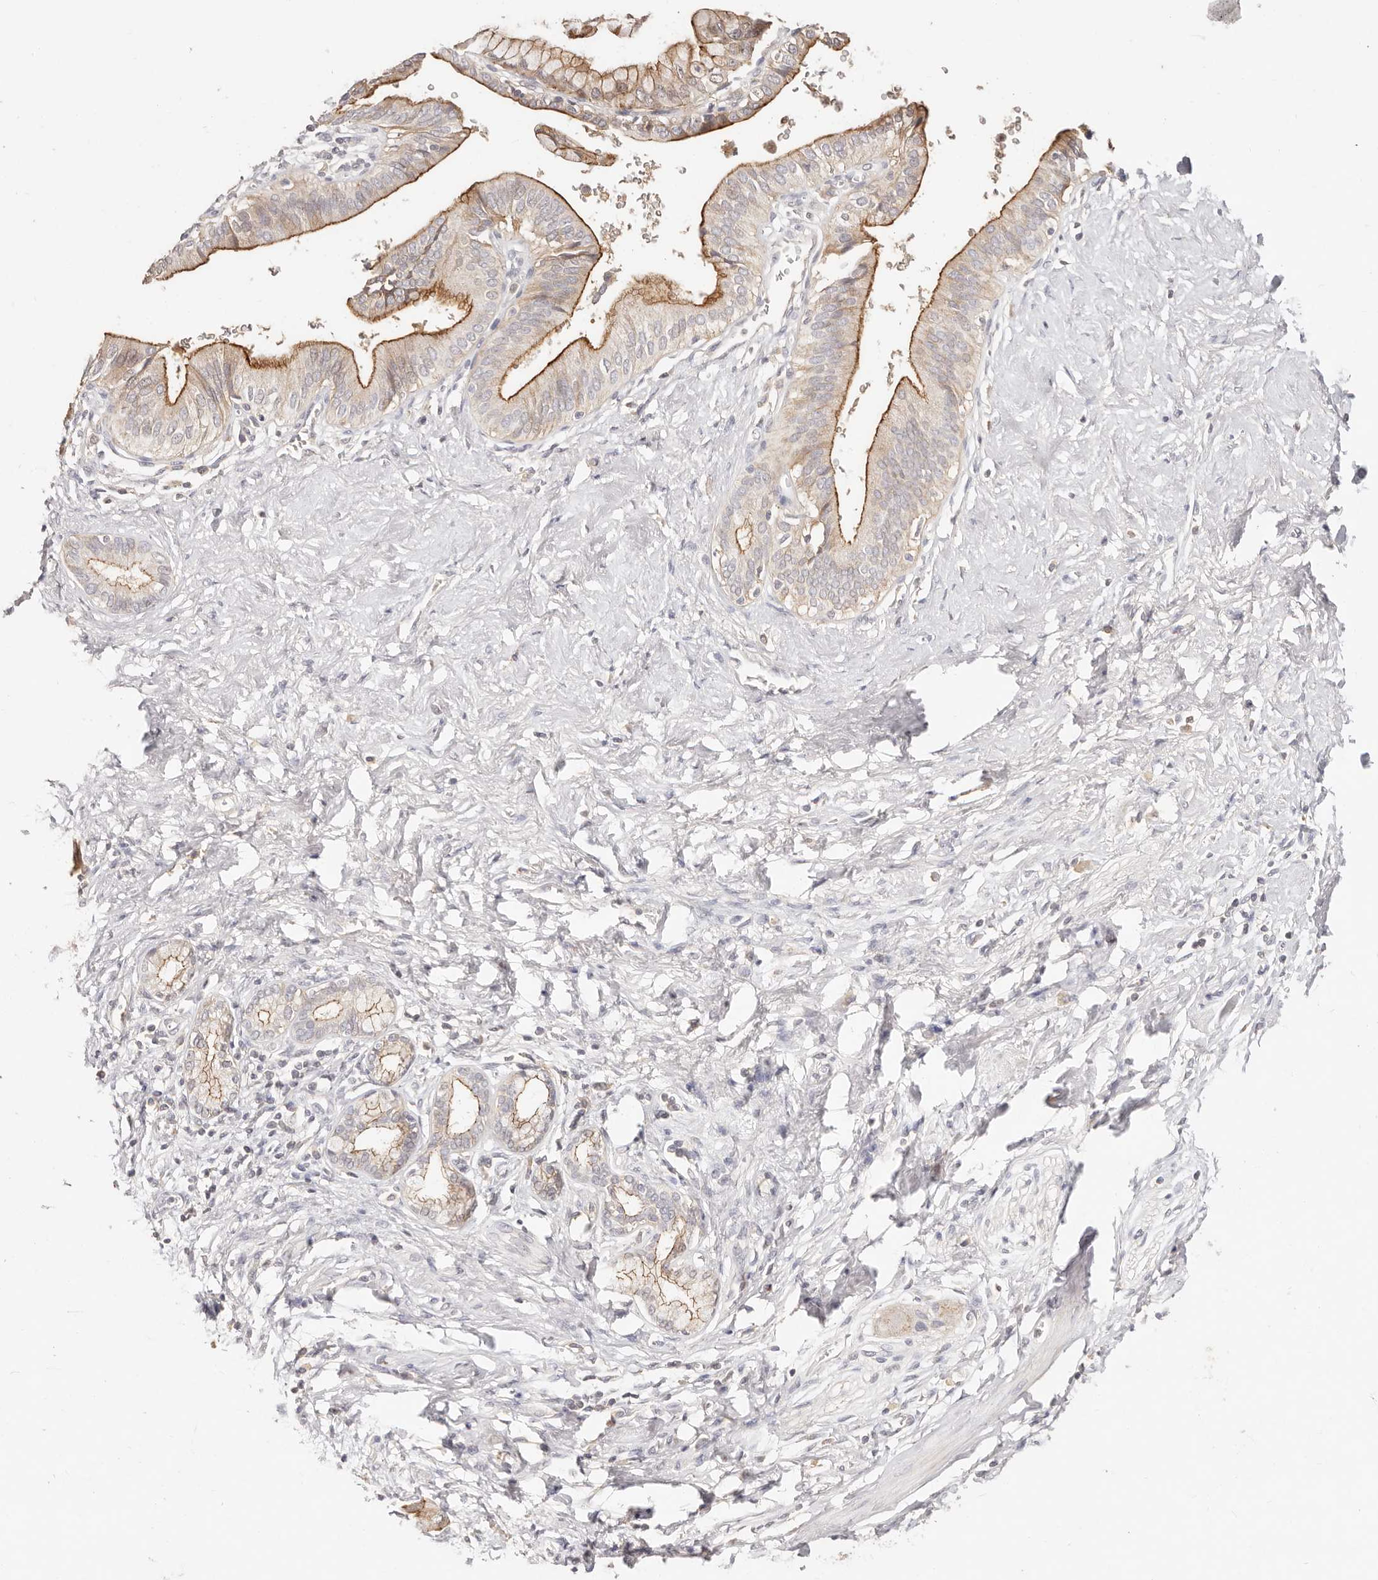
{"staining": {"intensity": "moderate", "quantity": "<25%", "location": "cytoplasmic/membranous"}, "tissue": "pancreatic cancer", "cell_type": "Tumor cells", "image_type": "cancer", "snomed": [{"axis": "morphology", "description": "Adenocarcinoma, NOS"}, {"axis": "topography", "description": "Pancreas"}], "caption": "Tumor cells show low levels of moderate cytoplasmic/membranous positivity in about <25% of cells in pancreatic cancer. The protein of interest is stained brown, and the nuclei are stained in blue (DAB (3,3'-diaminobenzidine) IHC with brightfield microscopy, high magnification).", "gene": "CXADR", "patient": {"sex": "female", "age": 72}}